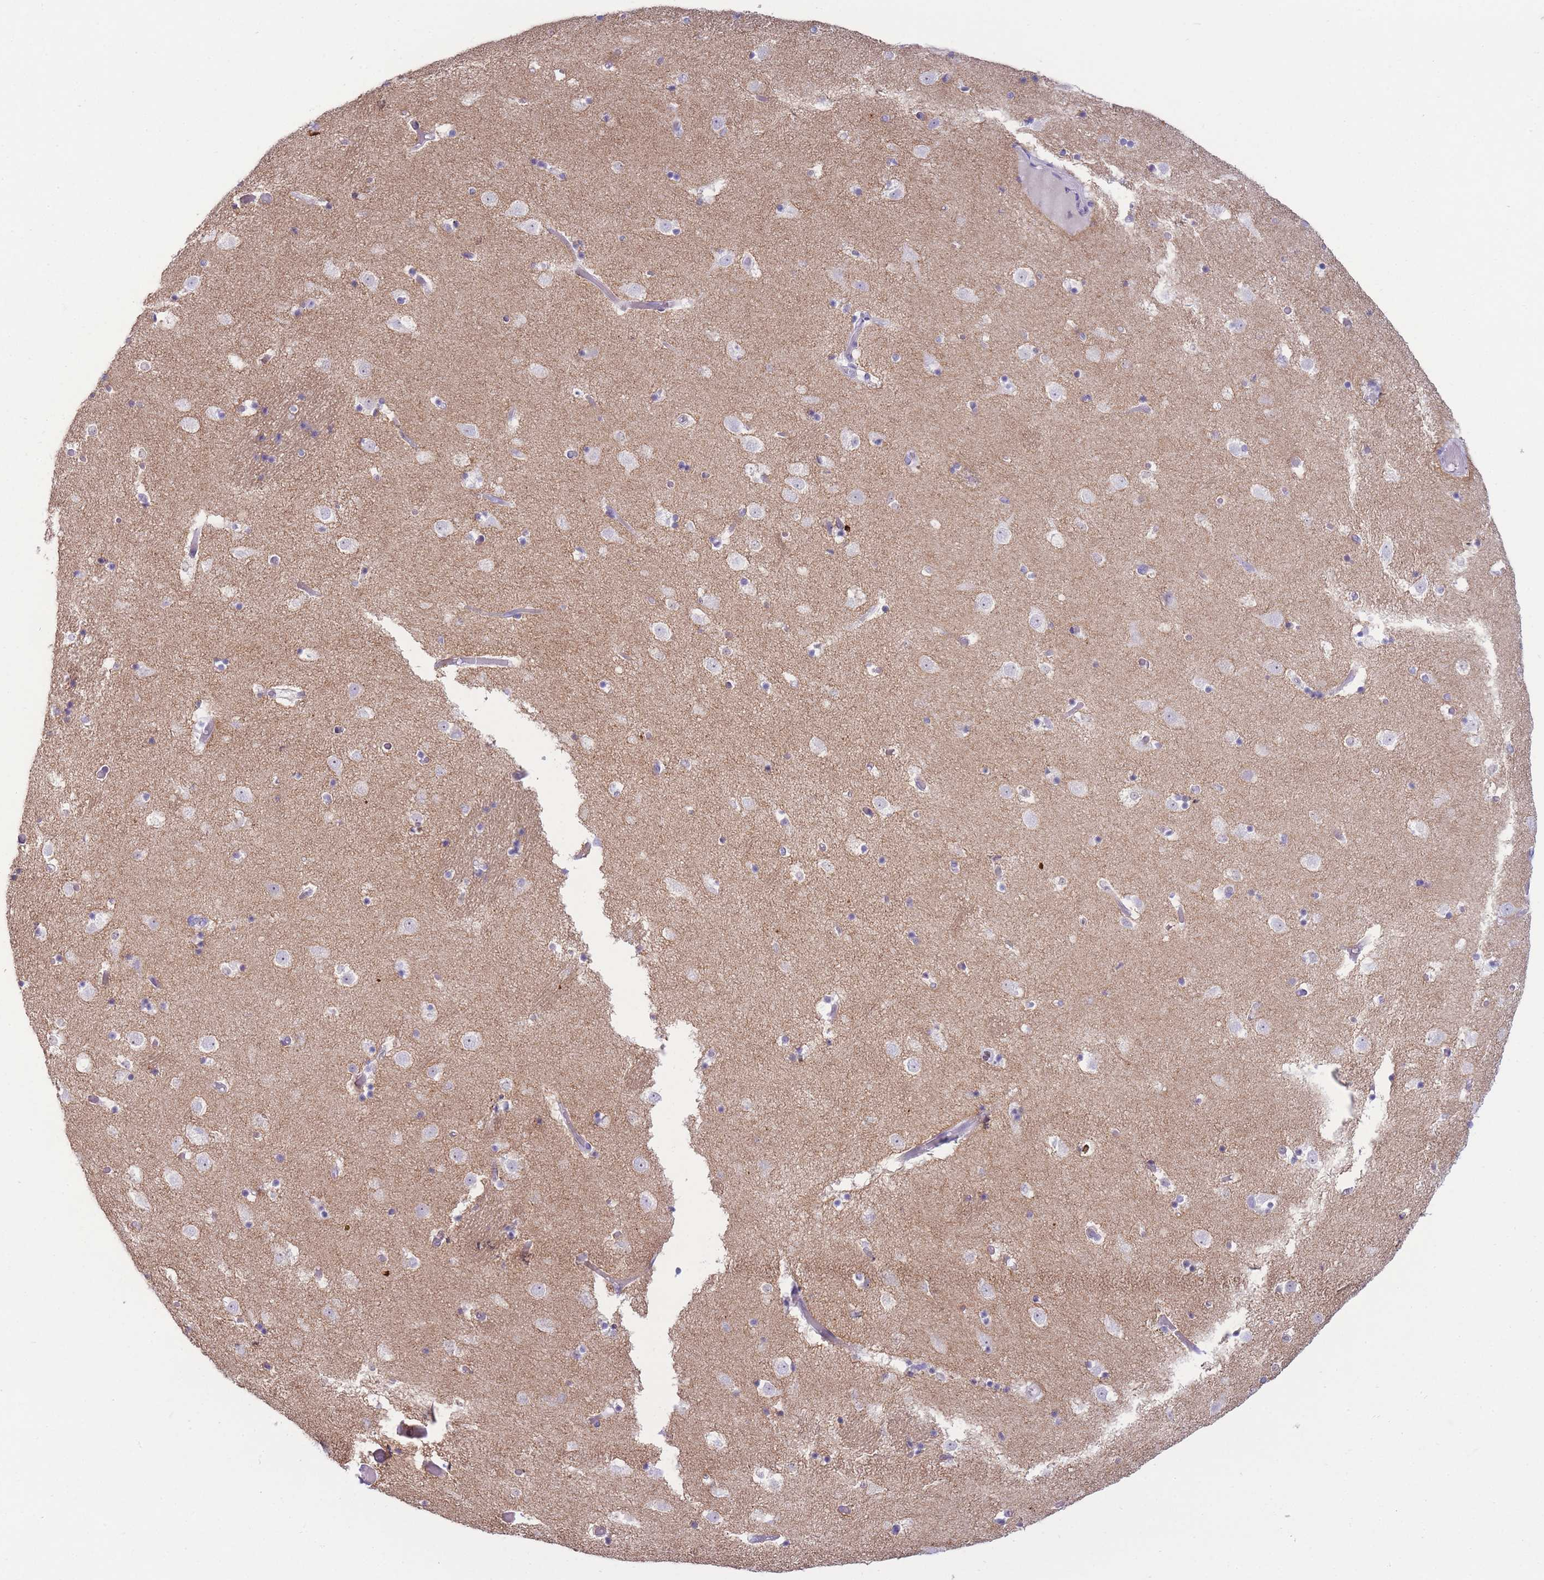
{"staining": {"intensity": "negative", "quantity": "none", "location": "none"}, "tissue": "caudate", "cell_type": "Glial cells", "image_type": "normal", "snomed": [{"axis": "morphology", "description": "Normal tissue, NOS"}, {"axis": "topography", "description": "Lateral ventricle wall"}], "caption": "The IHC image has no significant positivity in glial cells of caudate. (DAB IHC, high magnification).", "gene": "UTP14A", "patient": {"sex": "female", "age": 52}}